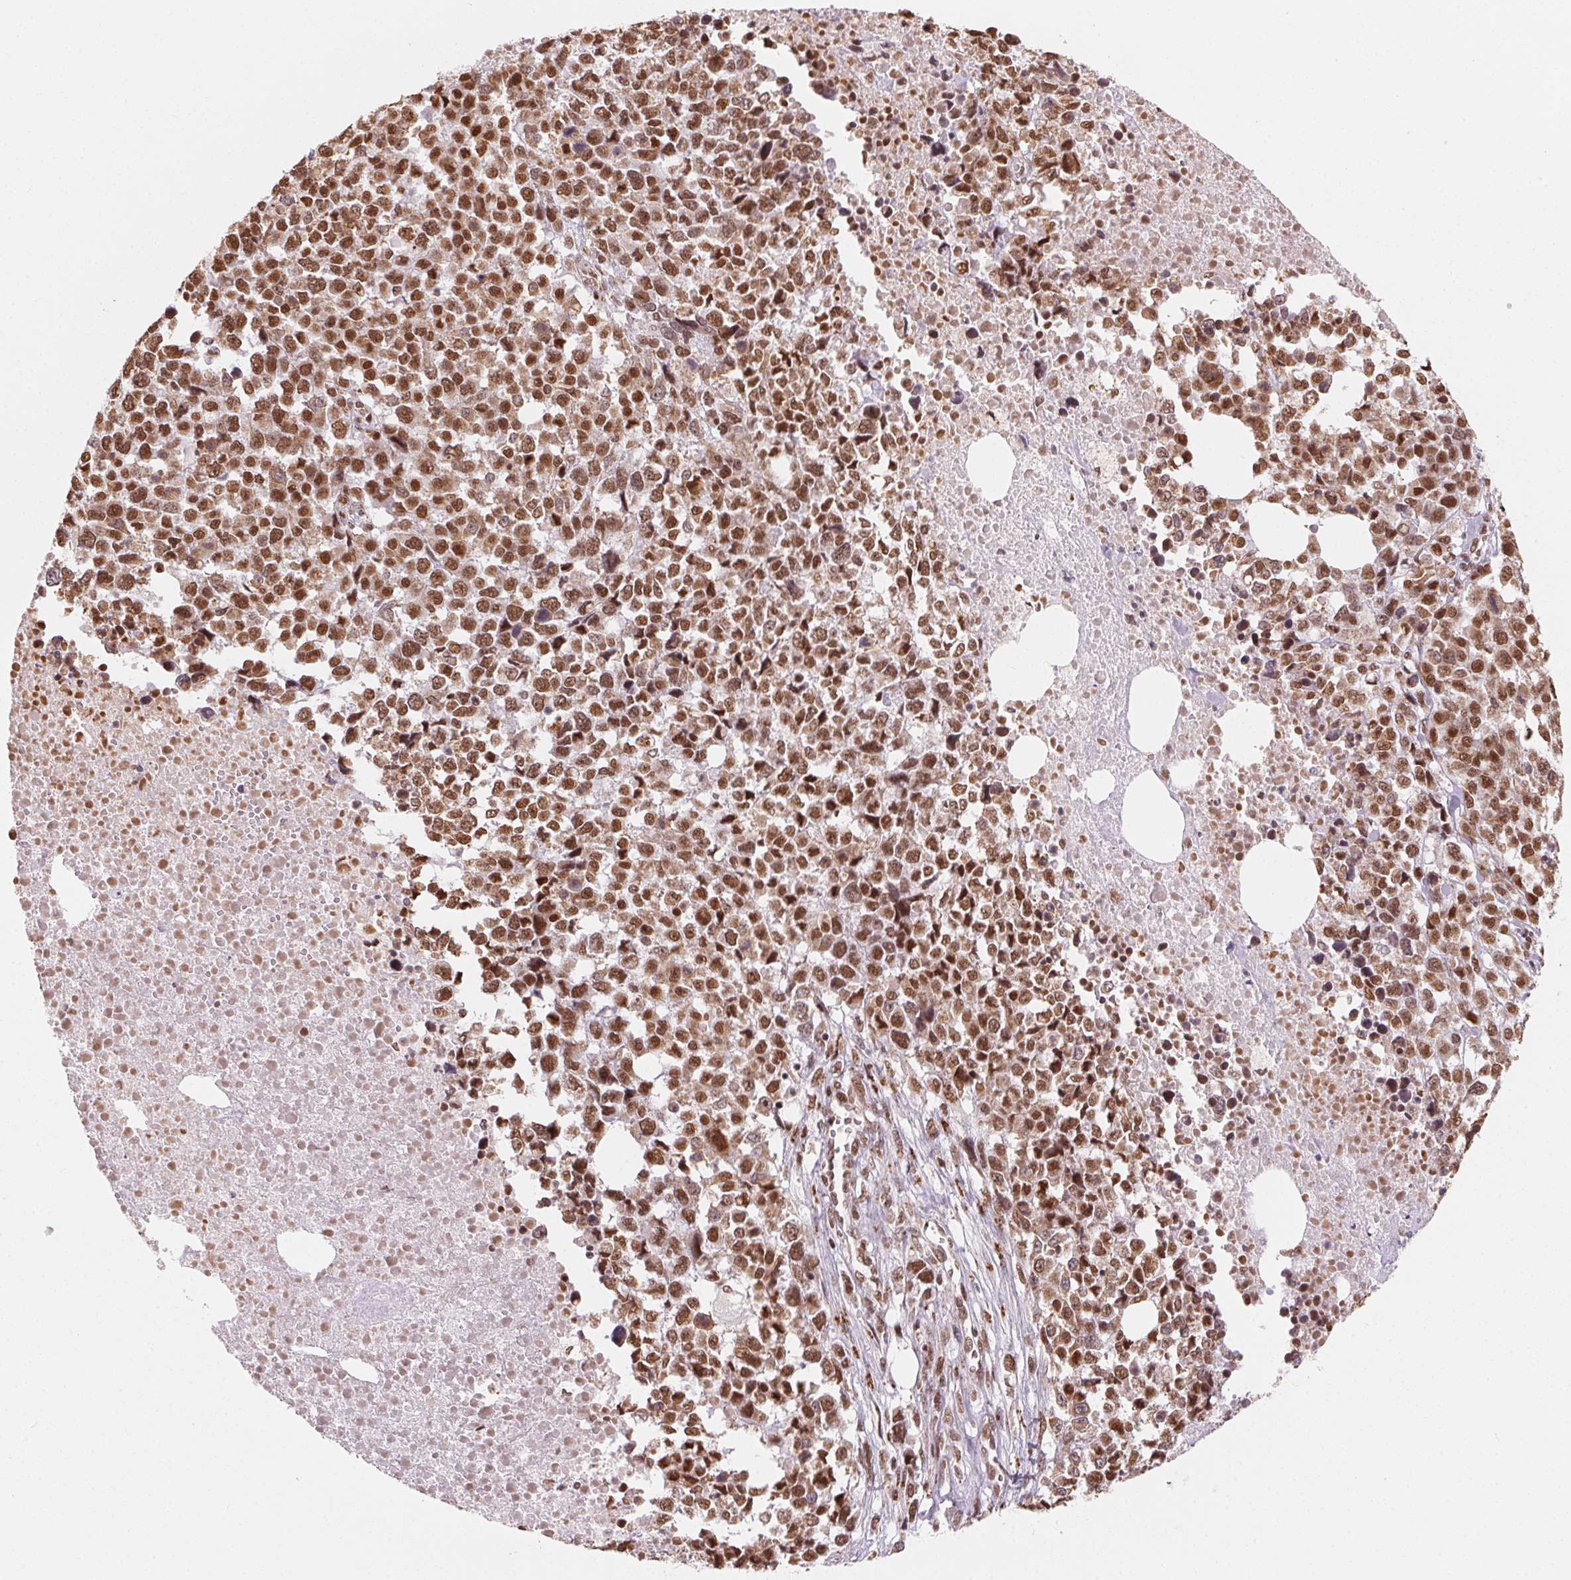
{"staining": {"intensity": "moderate", "quantity": ">75%", "location": "nuclear"}, "tissue": "melanoma", "cell_type": "Tumor cells", "image_type": "cancer", "snomed": [{"axis": "morphology", "description": "Malignant melanoma, Metastatic site"}, {"axis": "topography", "description": "Skin"}], "caption": "This micrograph exhibits immunohistochemistry (IHC) staining of malignant melanoma (metastatic site), with medium moderate nuclear positivity in about >75% of tumor cells.", "gene": "TOPORS", "patient": {"sex": "male", "age": 84}}